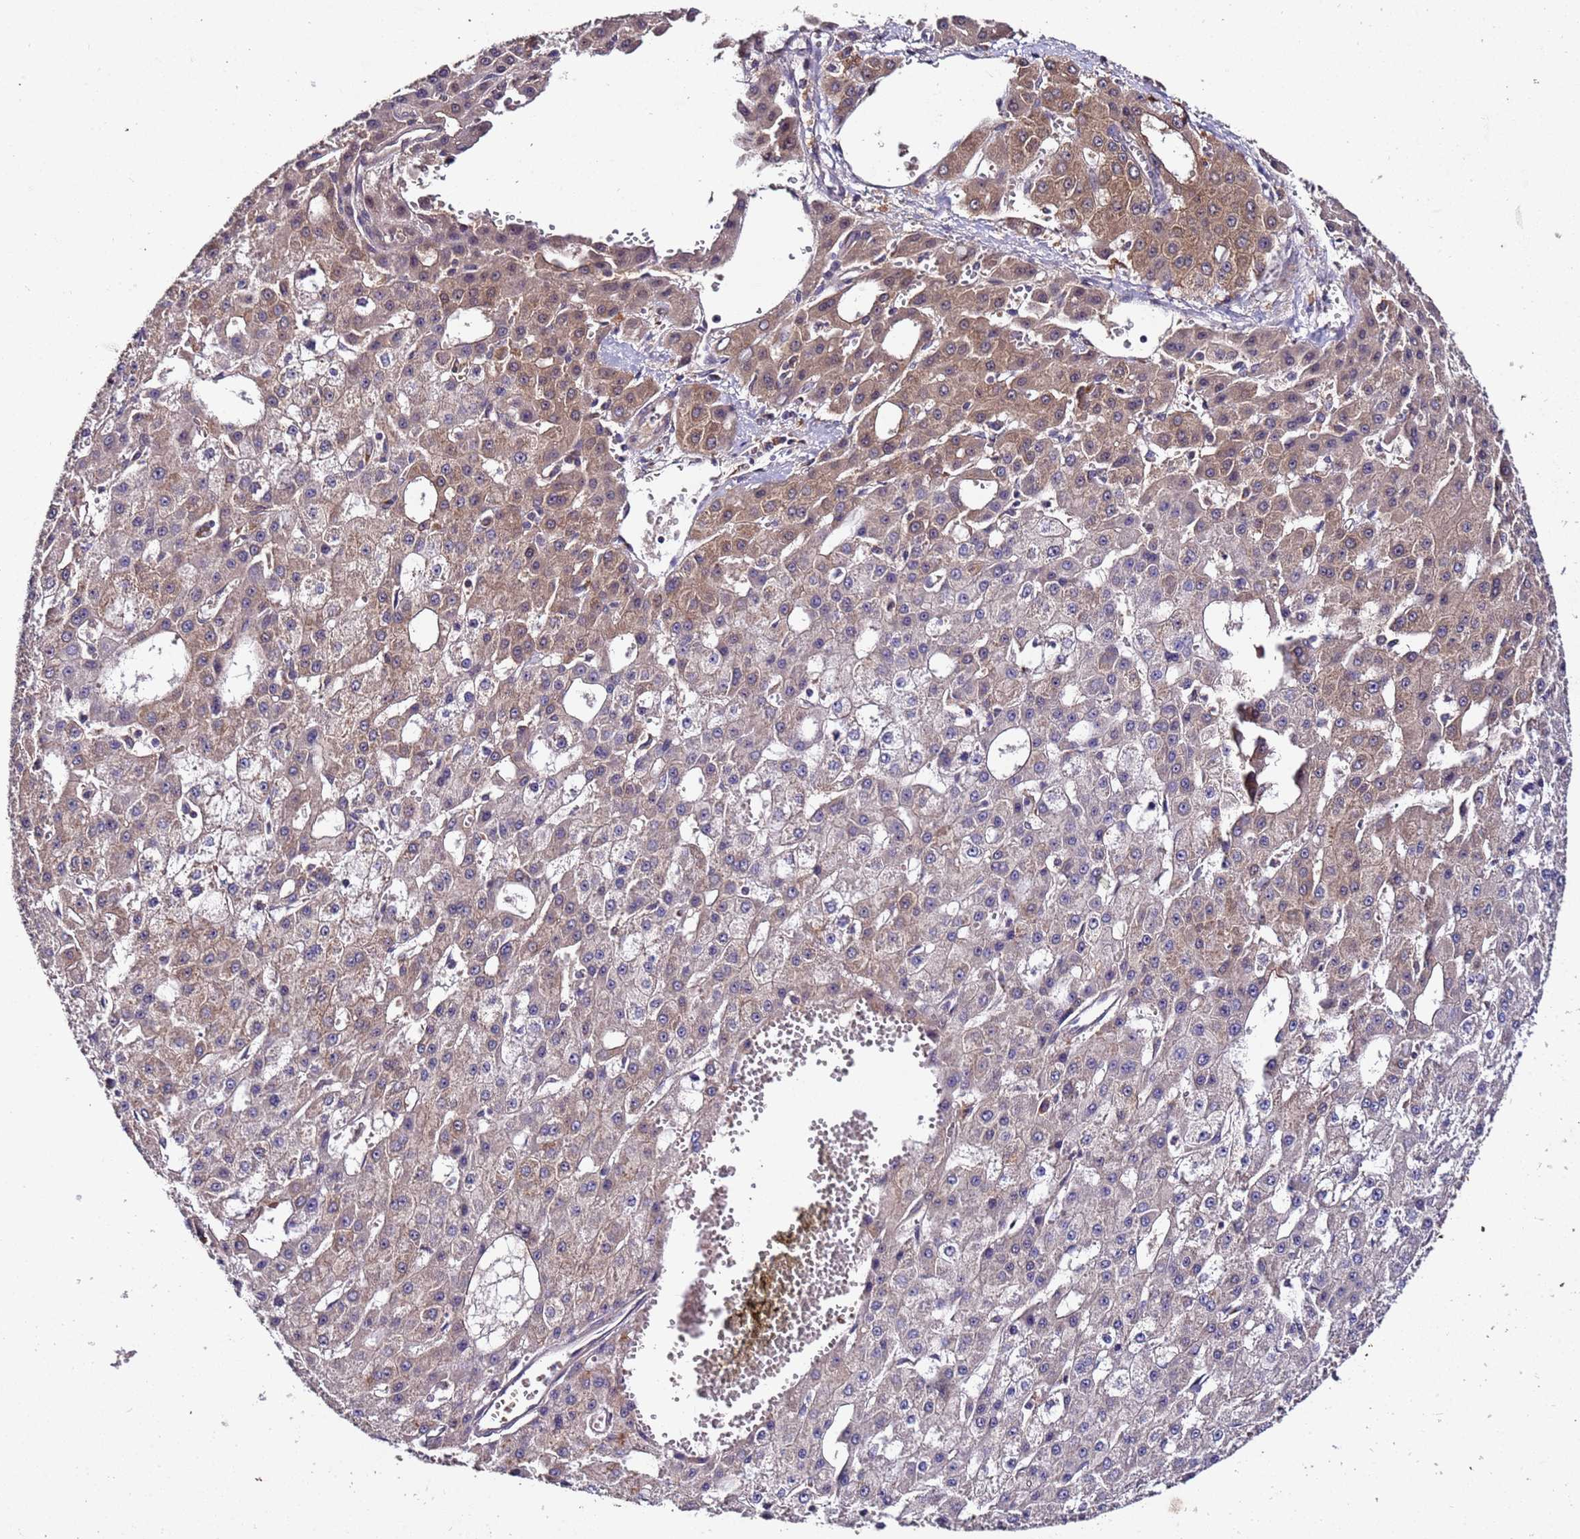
{"staining": {"intensity": "weak", "quantity": "25%-75%", "location": "cytoplasmic/membranous"}, "tissue": "liver cancer", "cell_type": "Tumor cells", "image_type": "cancer", "snomed": [{"axis": "morphology", "description": "Carcinoma, Hepatocellular, NOS"}, {"axis": "topography", "description": "Liver"}], "caption": "Immunohistochemical staining of human hepatocellular carcinoma (liver) displays weak cytoplasmic/membranous protein staining in approximately 25%-75% of tumor cells.", "gene": "GSPT2", "patient": {"sex": "male", "age": 47}}